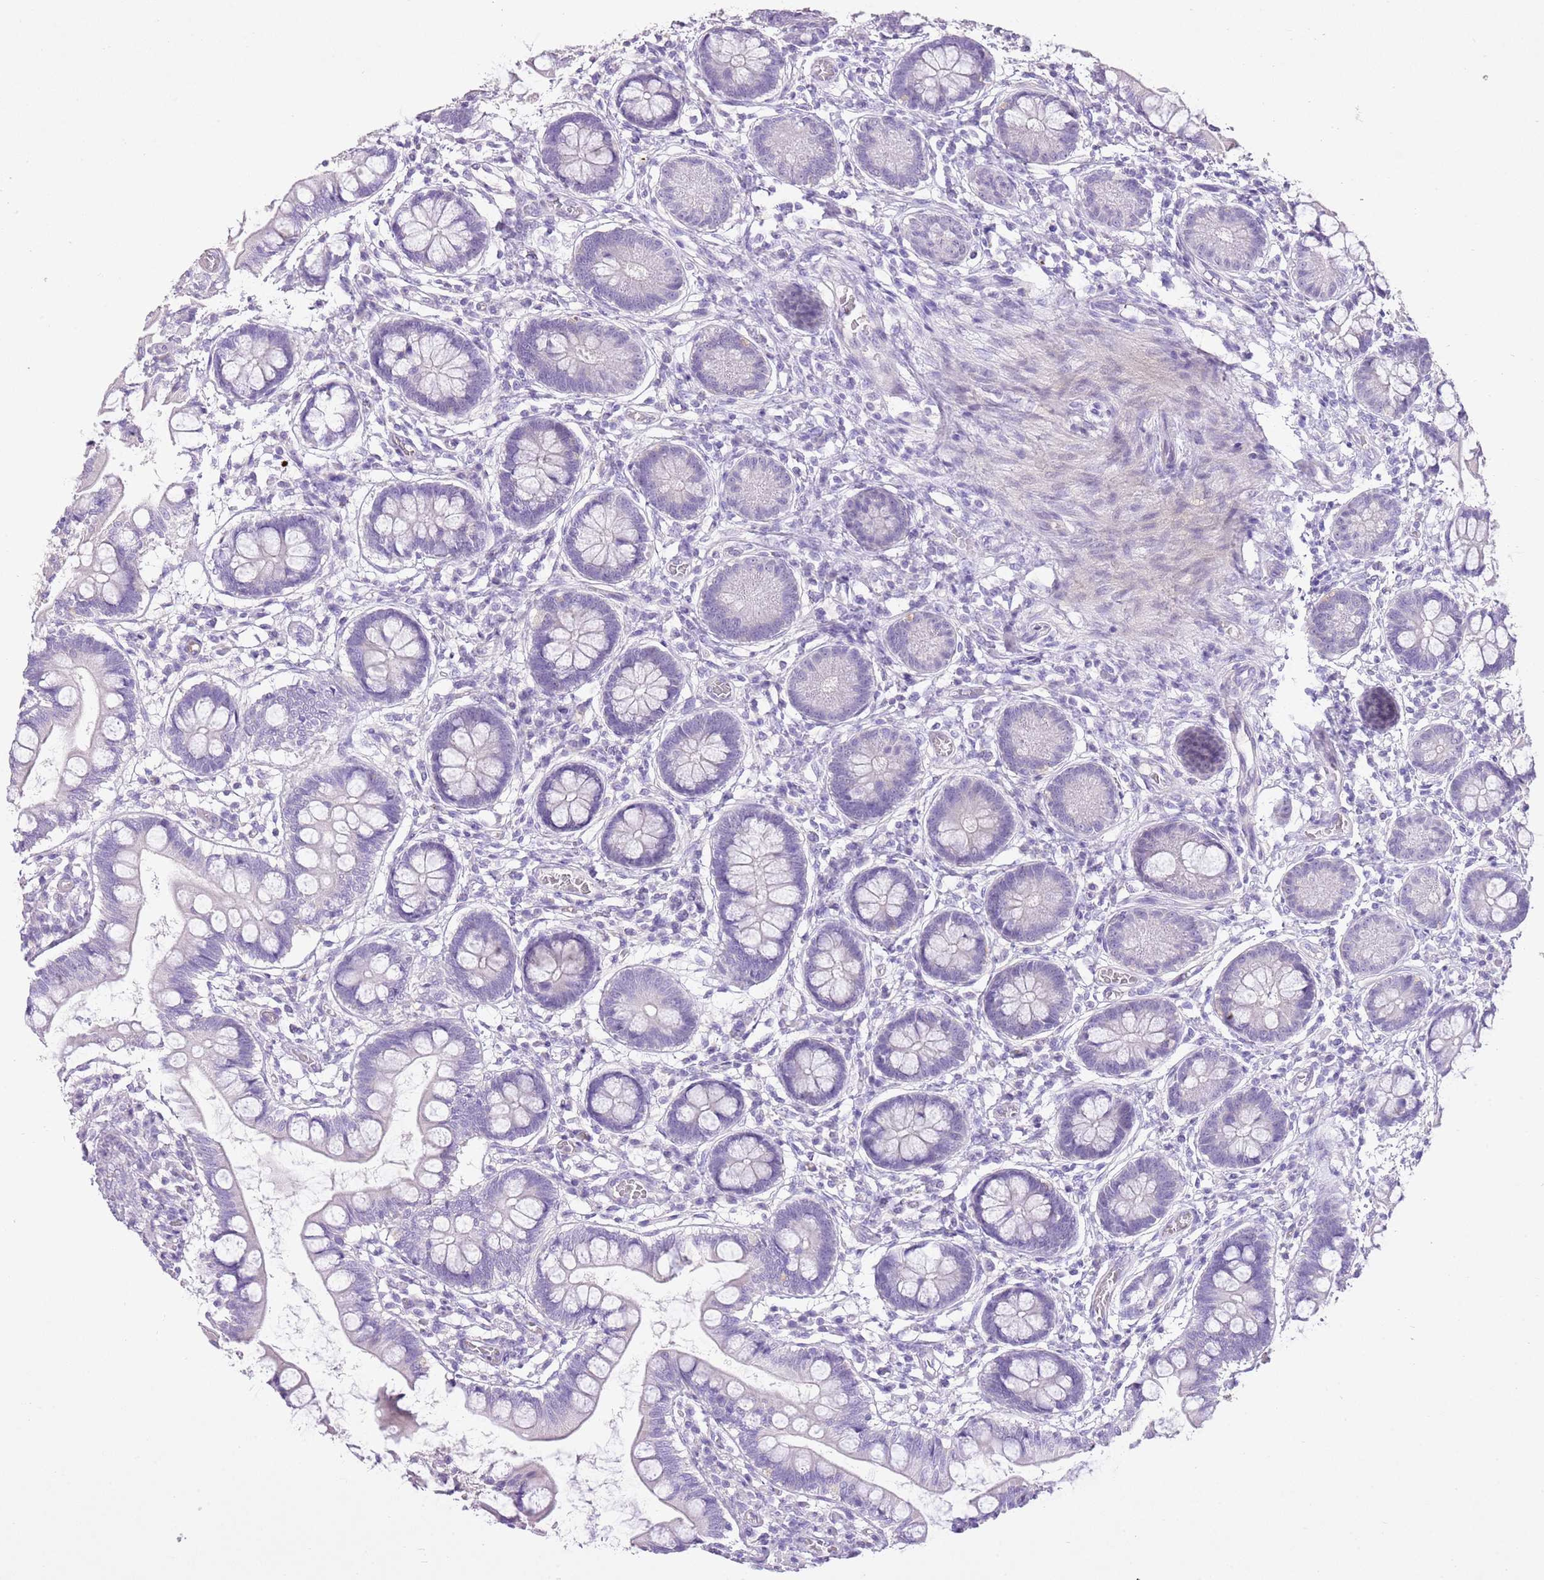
{"staining": {"intensity": "negative", "quantity": "none", "location": "none"}, "tissue": "small intestine", "cell_type": "Glandular cells", "image_type": "normal", "snomed": [{"axis": "morphology", "description": "Normal tissue, NOS"}, {"axis": "topography", "description": "Small intestine"}], "caption": "The micrograph exhibits no staining of glandular cells in normal small intestine. (Immunohistochemistry (ihc), brightfield microscopy, high magnification).", "gene": "XPO7", "patient": {"sex": "male", "age": 52}}